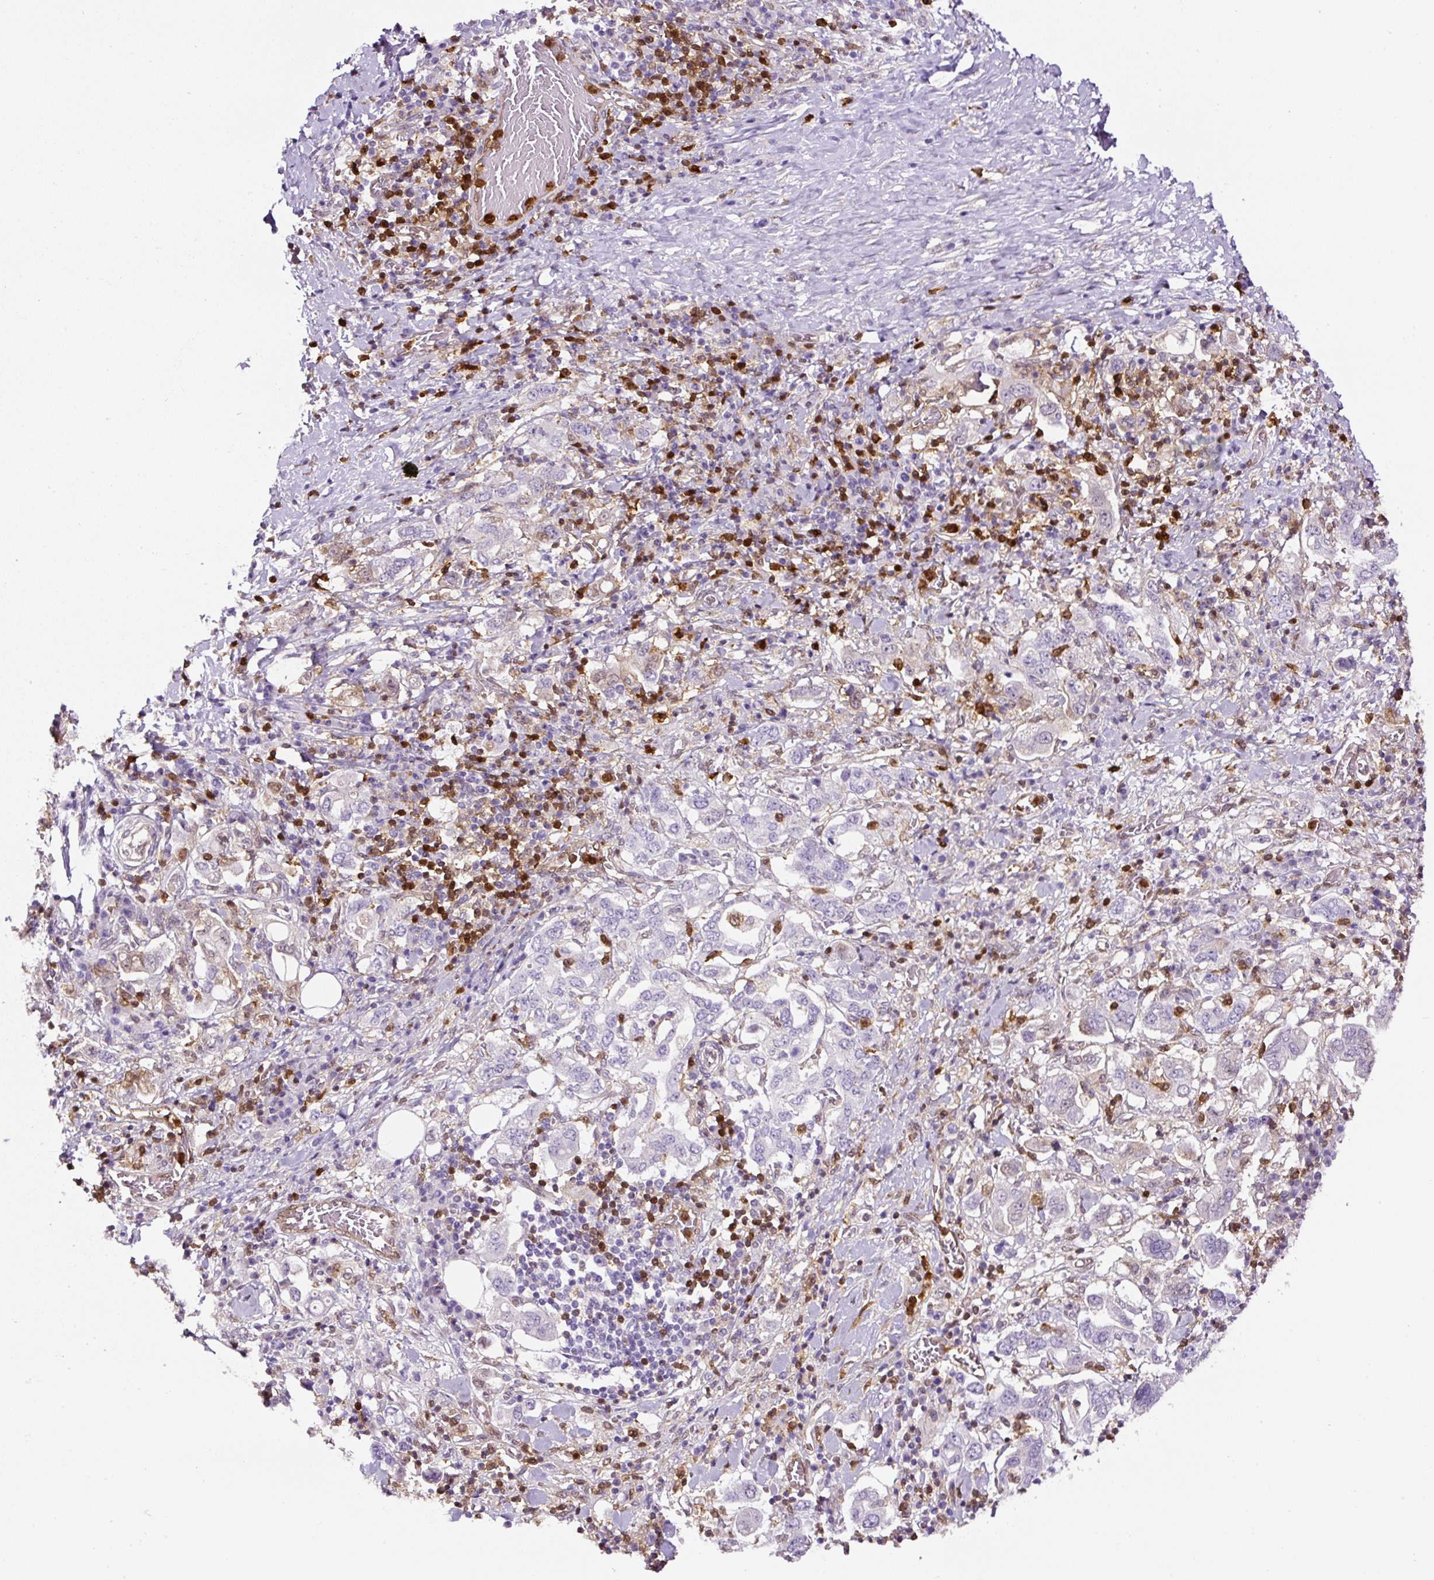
{"staining": {"intensity": "negative", "quantity": "none", "location": "none"}, "tissue": "stomach cancer", "cell_type": "Tumor cells", "image_type": "cancer", "snomed": [{"axis": "morphology", "description": "Adenocarcinoma, NOS"}, {"axis": "topography", "description": "Stomach, upper"}, {"axis": "topography", "description": "Stomach"}], "caption": "Tumor cells show no significant expression in adenocarcinoma (stomach). The staining is performed using DAB (3,3'-diaminobenzidine) brown chromogen with nuclei counter-stained in using hematoxylin.", "gene": "ANXA1", "patient": {"sex": "male", "age": 62}}